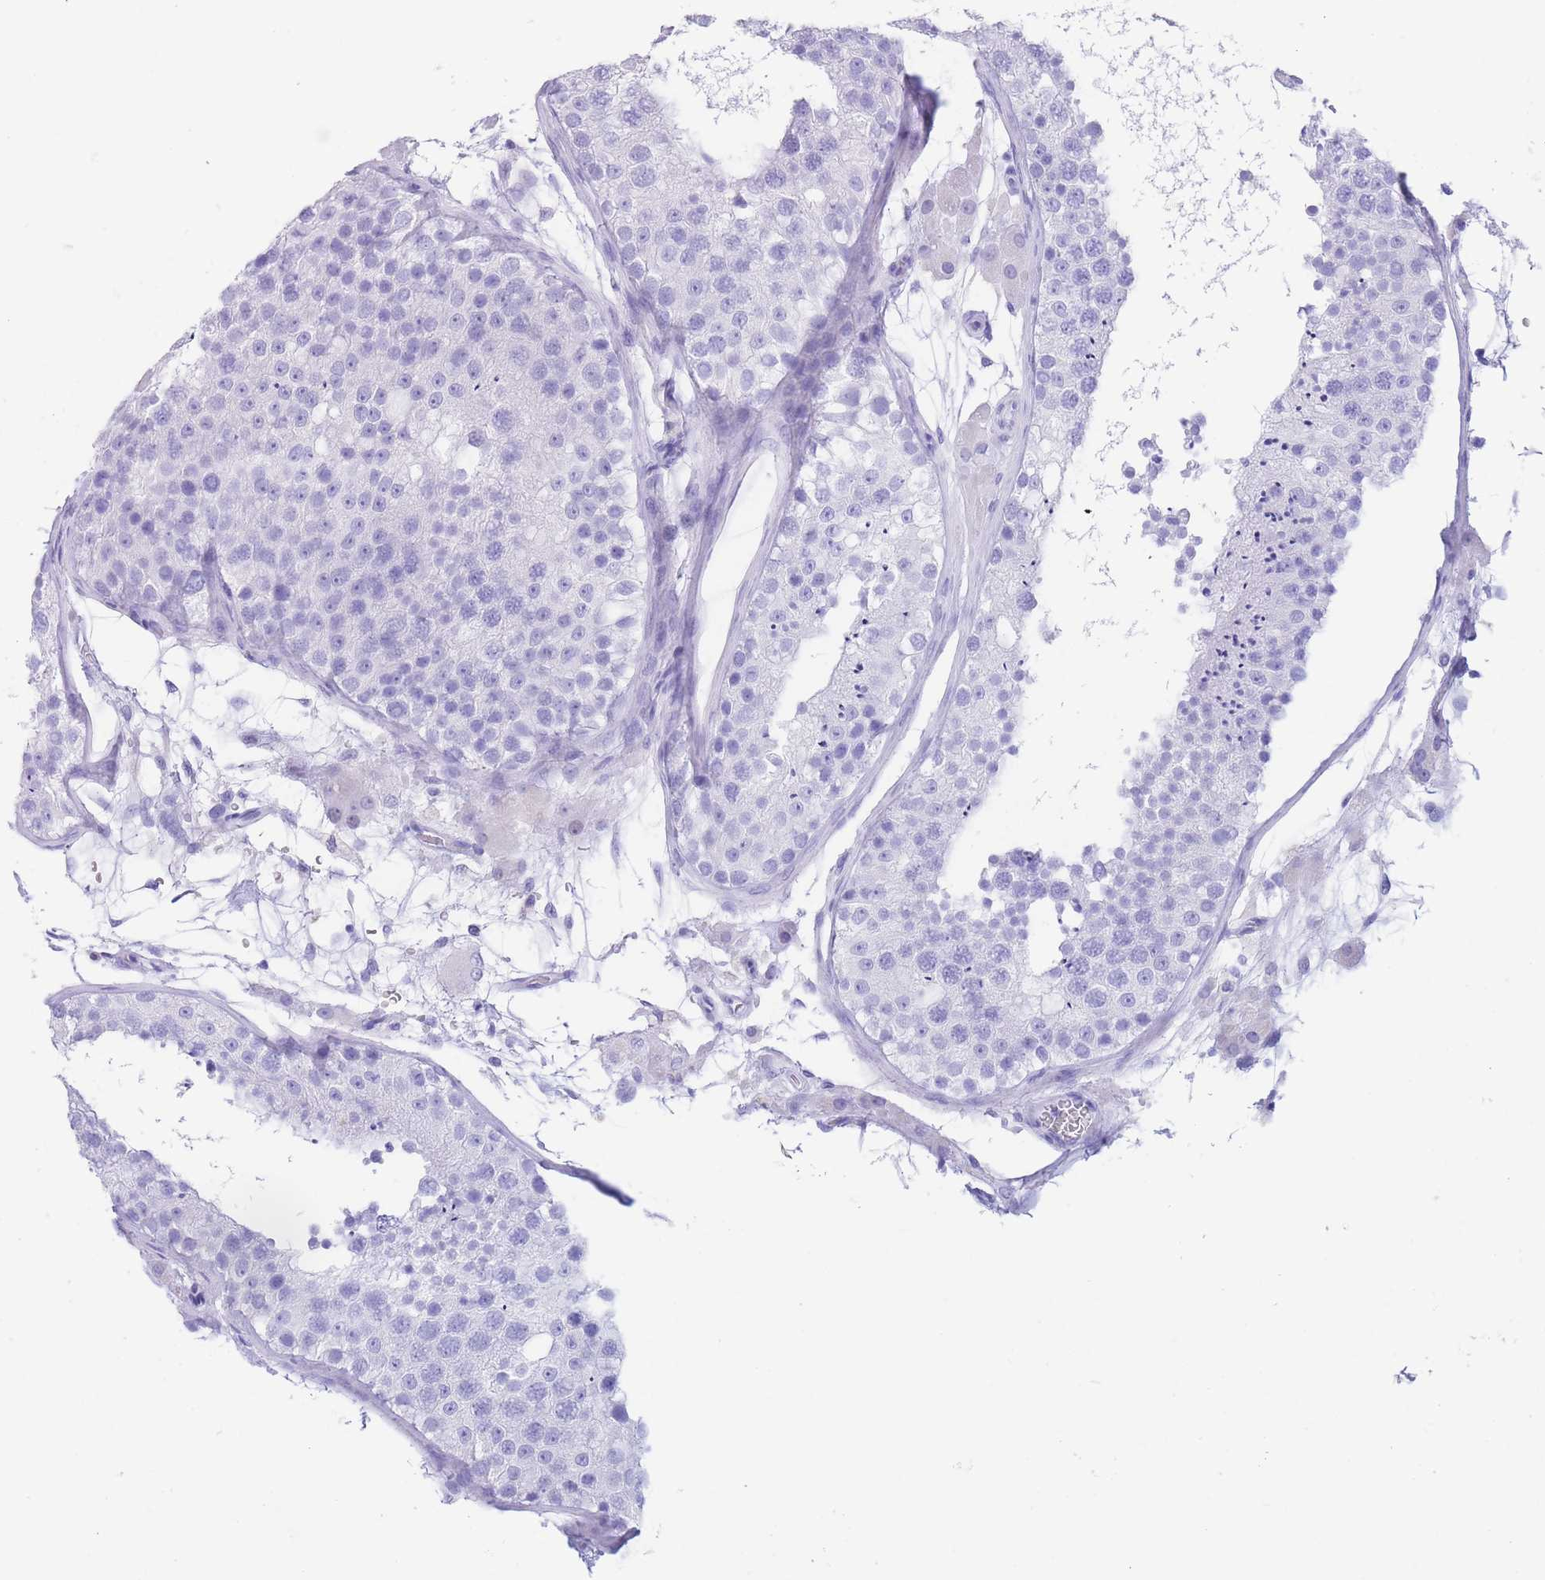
{"staining": {"intensity": "negative", "quantity": "none", "location": "none"}, "tissue": "testis", "cell_type": "Cells in seminiferous ducts", "image_type": "normal", "snomed": [{"axis": "morphology", "description": "Normal tissue, NOS"}, {"axis": "topography", "description": "Testis"}], "caption": "Immunohistochemistry histopathology image of normal testis: testis stained with DAB (3,3'-diaminobenzidine) shows no significant protein staining in cells in seminiferous ducts.", "gene": "SLCO1B1", "patient": {"sex": "male", "age": 26}}